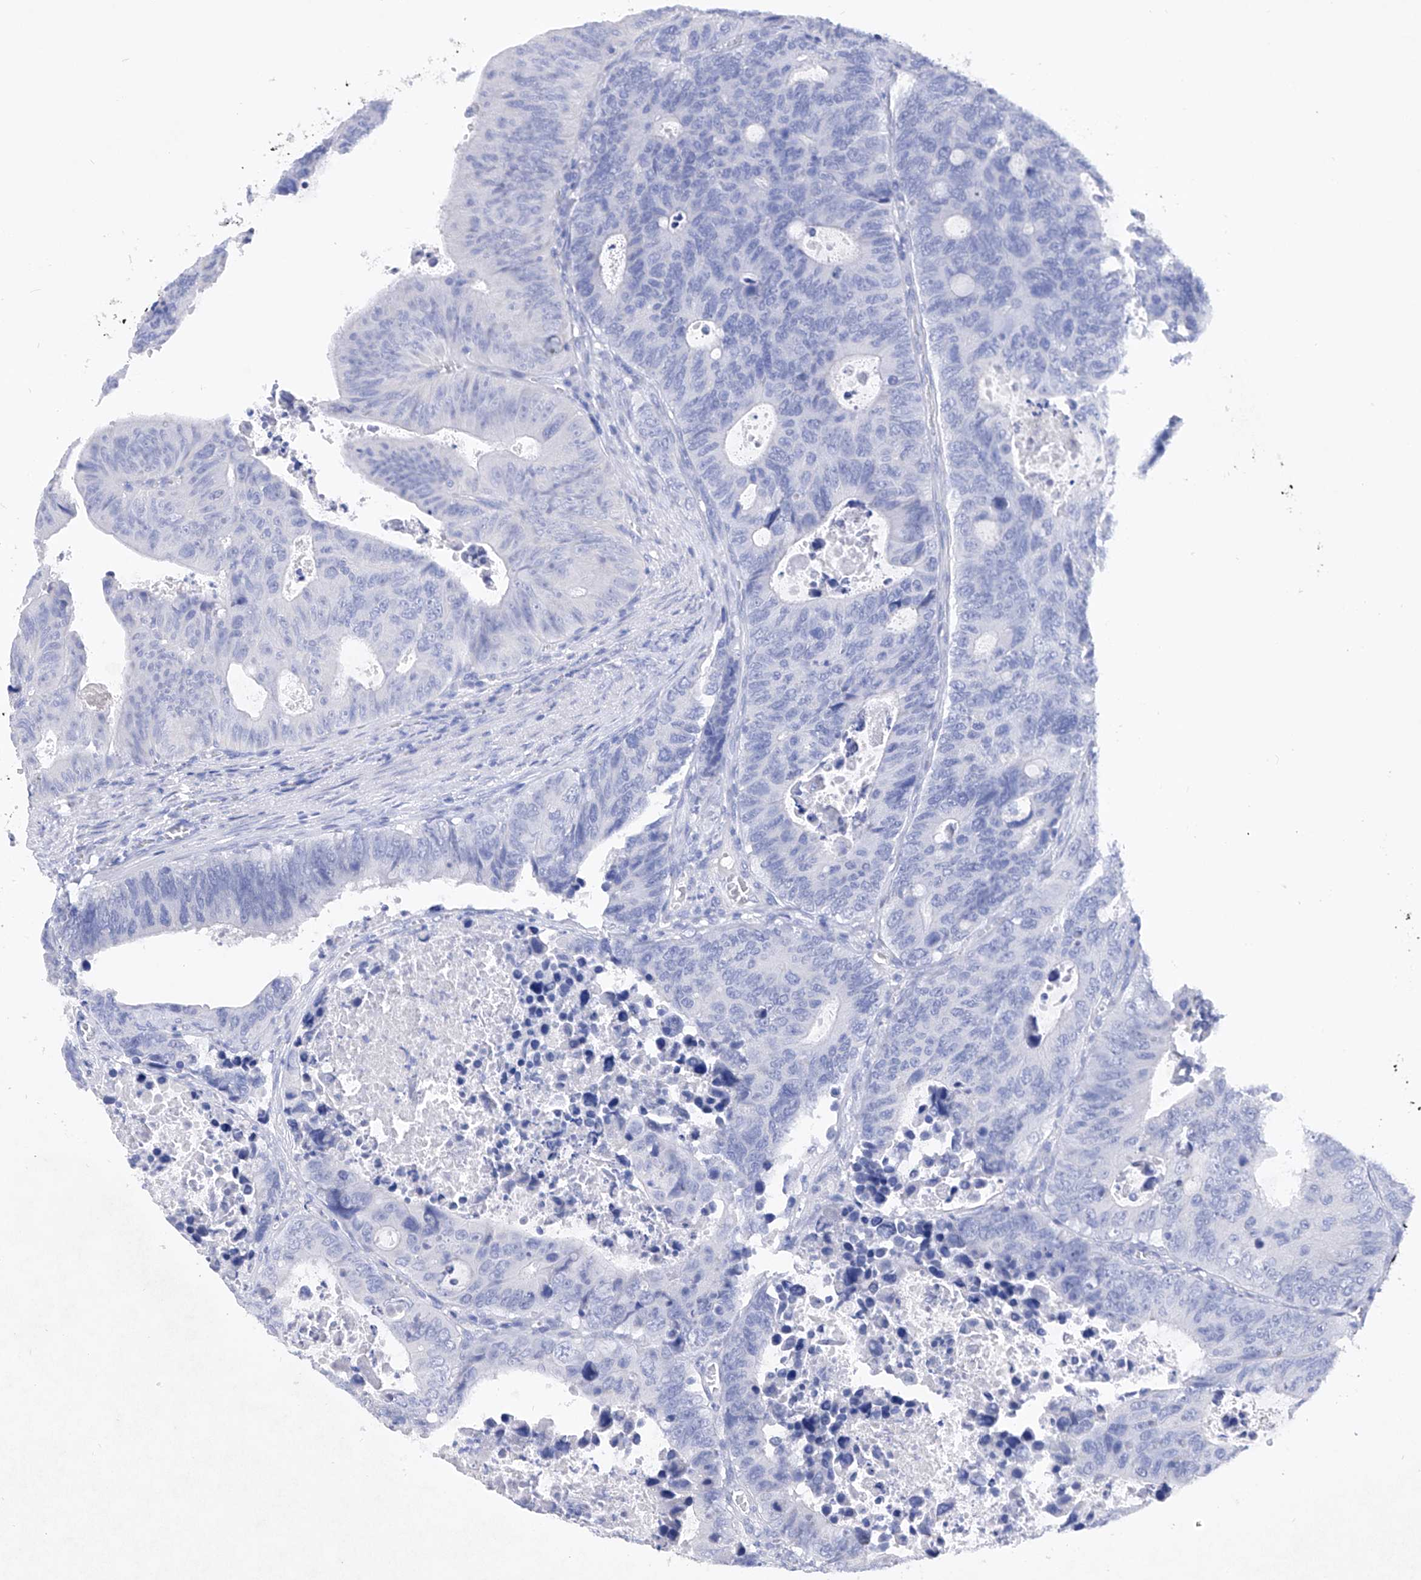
{"staining": {"intensity": "negative", "quantity": "none", "location": "none"}, "tissue": "colorectal cancer", "cell_type": "Tumor cells", "image_type": "cancer", "snomed": [{"axis": "morphology", "description": "Adenocarcinoma, NOS"}, {"axis": "topography", "description": "Colon"}], "caption": "The immunohistochemistry (IHC) photomicrograph has no significant positivity in tumor cells of colorectal cancer tissue.", "gene": "BARX2", "patient": {"sex": "male", "age": 87}}